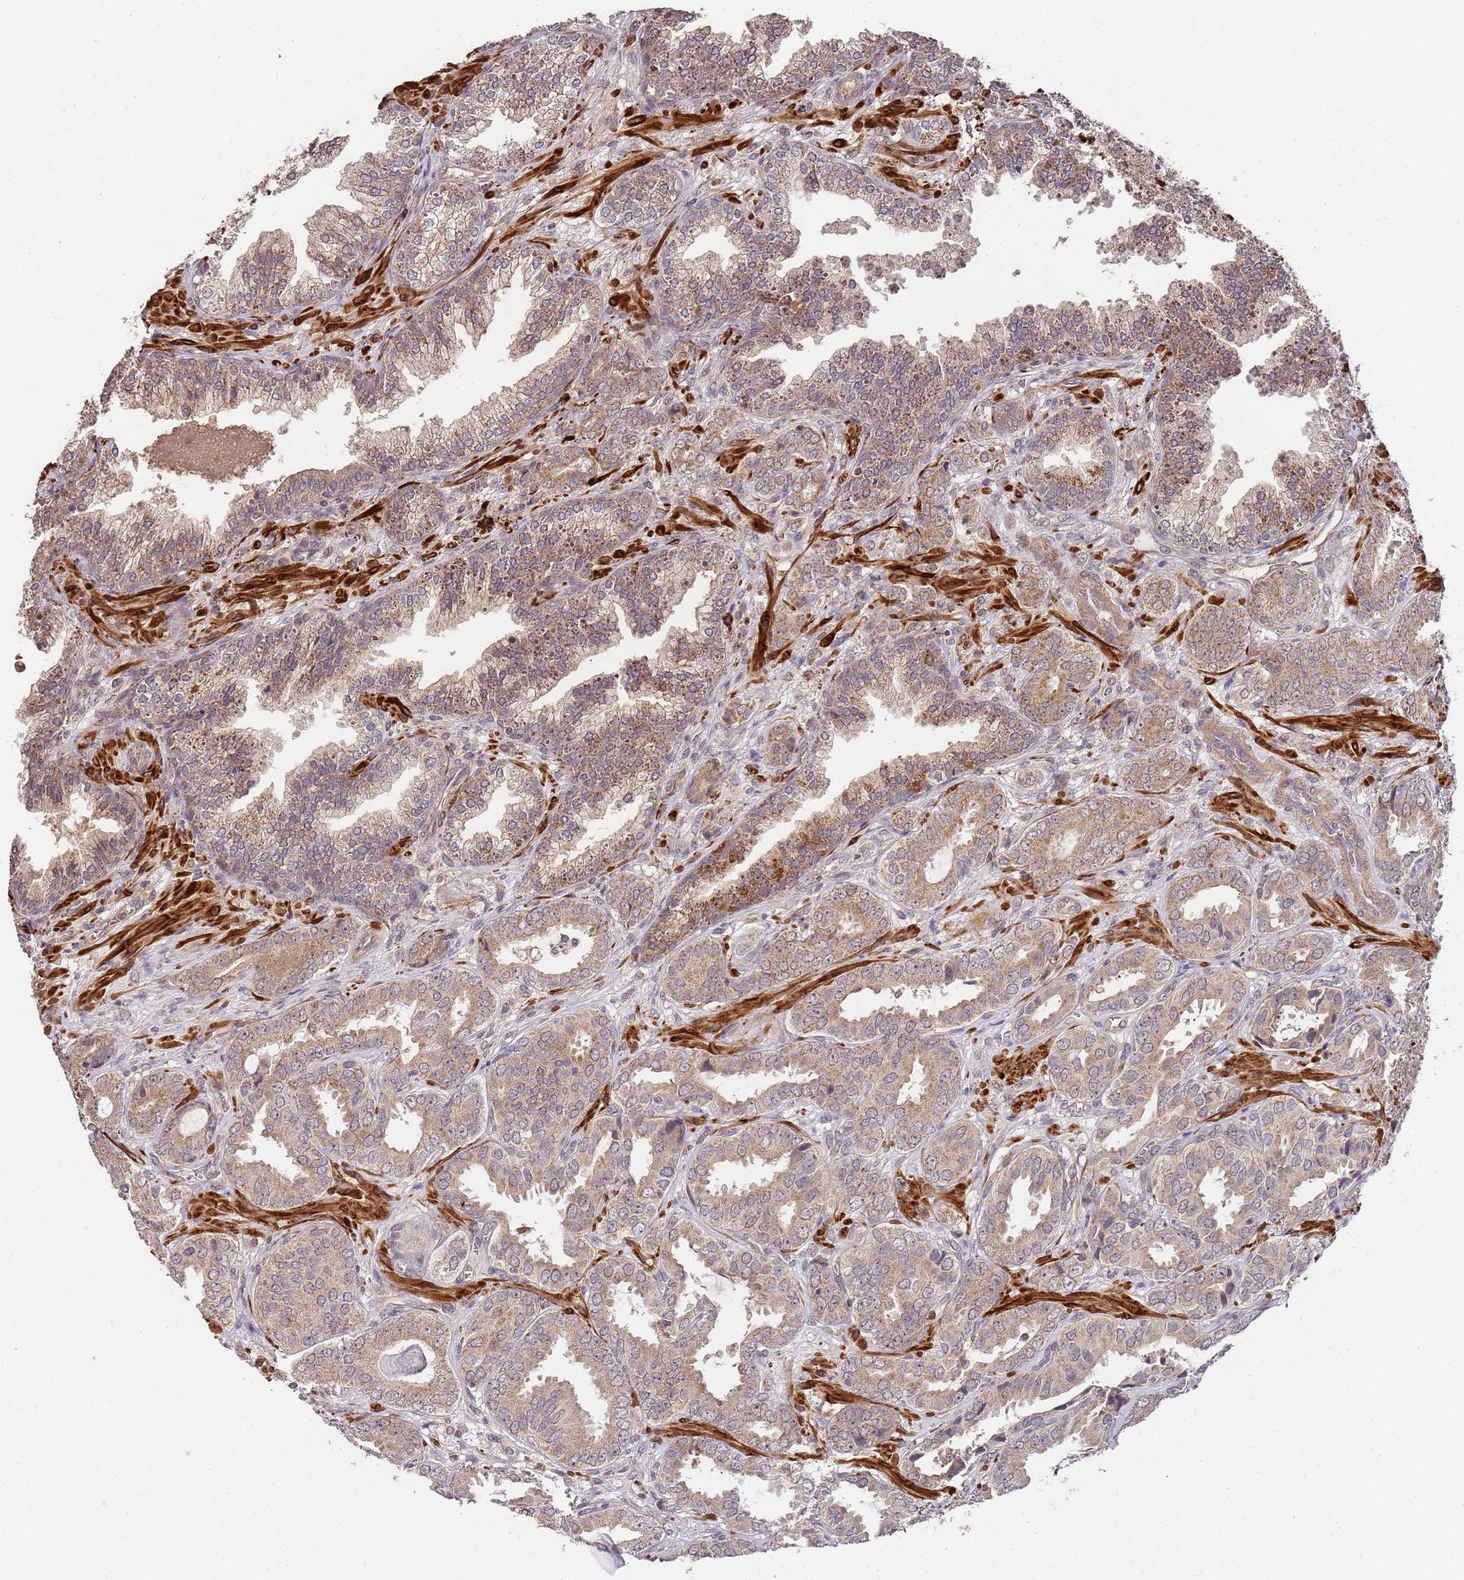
{"staining": {"intensity": "moderate", "quantity": ">75%", "location": "cytoplasmic/membranous"}, "tissue": "prostate cancer", "cell_type": "Tumor cells", "image_type": "cancer", "snomed": [{"axis": "morphology", "description": "Adenocarcinoma, High grade"}, {"axis": "topography", "description": "Prostate"}], "caption": "Protein staining demonstrates moderate cytoplasmic/membranous staining in approximately >75% of tumor cells in prostate high-grade adenocarcinoma.", "gene": "LIN37", "patient": {"sex": "male", "age": 71}}